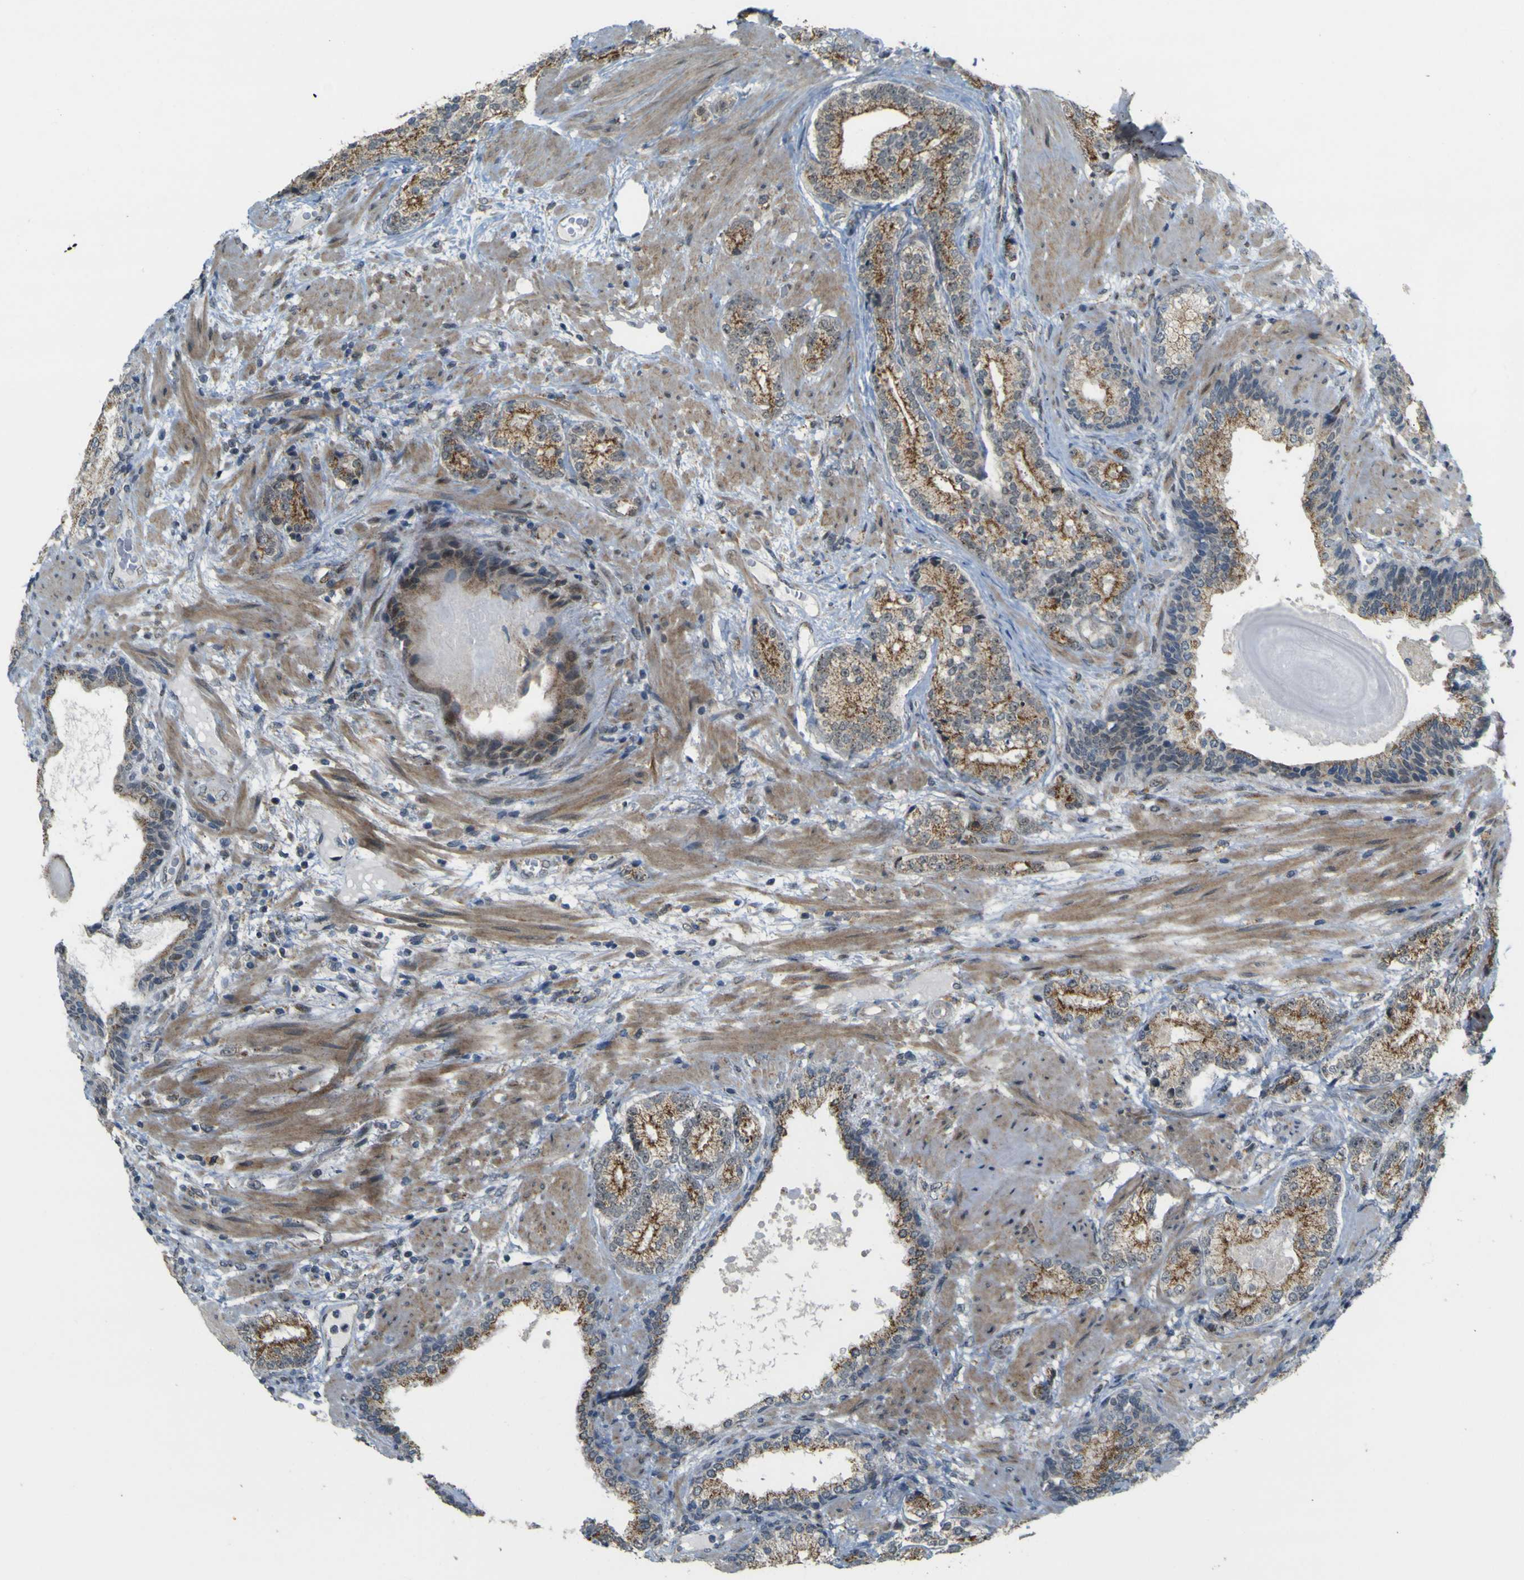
{"staining": {"intensity": "strong", "quantity": ">75%", "location": "cytoplasmic/membranous"}, "tissue": "prostate cancer", "cell_type": "Tumor cells", "image_type": "cancer", "snomed": [{"axis": "morphology", "description": "Adenocarcinoma, High grade"}, {"axis": "topography", "description": "Prostate"}], "caption": "Immunohistochemical staining of human prostate adenocarcinoma (high-grade) shows high levels of strong cytoplasmic/membranous protein expression in about >75% of tumor cells. (DAB (3,3'-diaminobenzidine) = brown stain, brightfield microscopy at high magnification).", "gene": "ACBD5", "patient": {"sex": "male", "age": 61}}